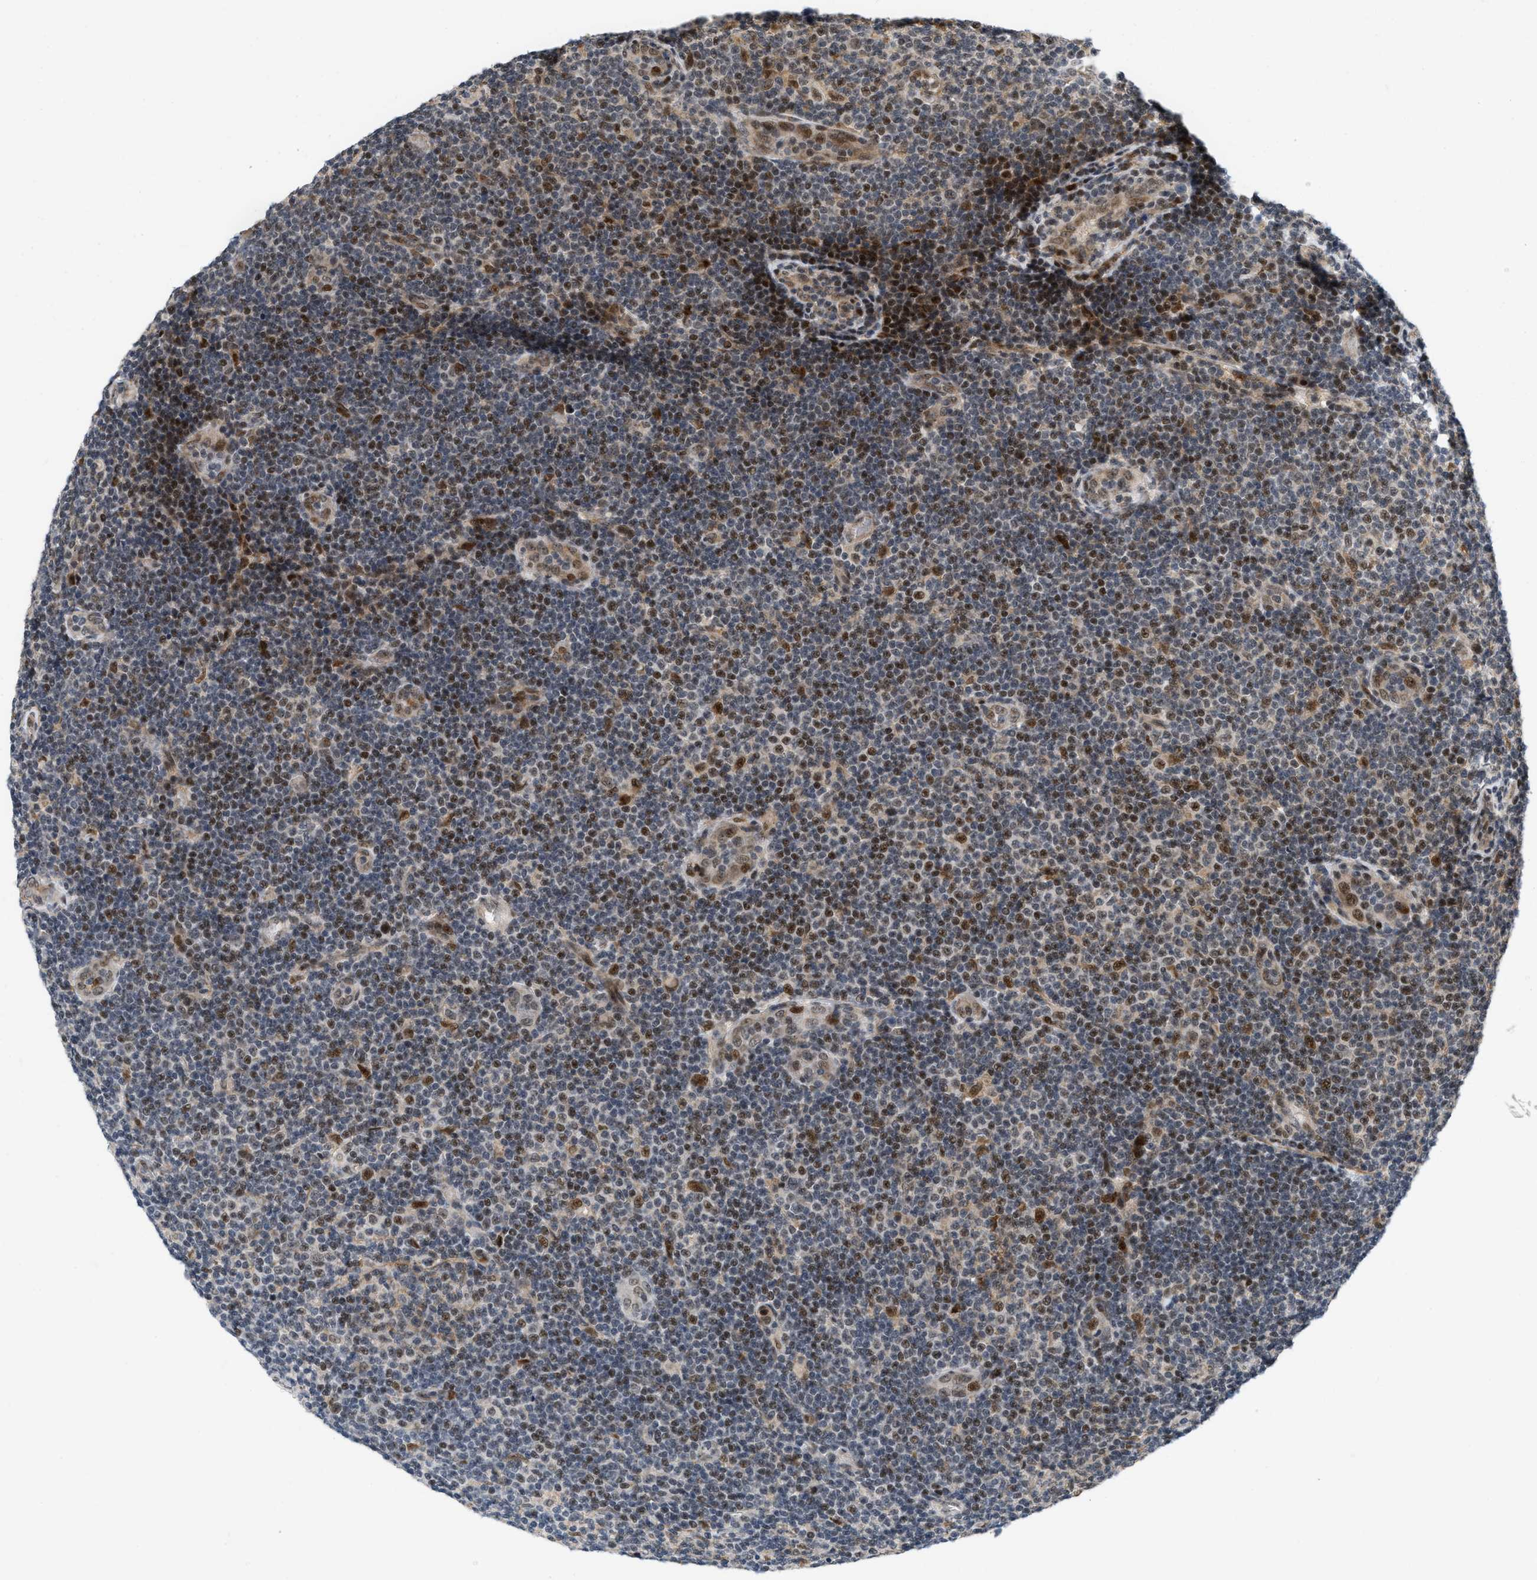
{"staining": {"intensity": "strong", "quantity": ">75%", "location": "nuclear"}, "tissue": "lymphoma", "cell_type": "Tumor cells", "image_type": "cancer", "snomed": [{"axis": "morphology", "description": "Malignant lymphoma, non-Hodgkin's type, Low grade"}, {"axis": "topography", "description": "Lymph node"}], "caption": "A photomicrograph showing strong nuclear expression in approximately >75% of tumor cells in lymphoma, as visualized by brown immunohistochemical staining.", "gene": "ANKRD11", "patient": {"sex": "male", "age": 83}}